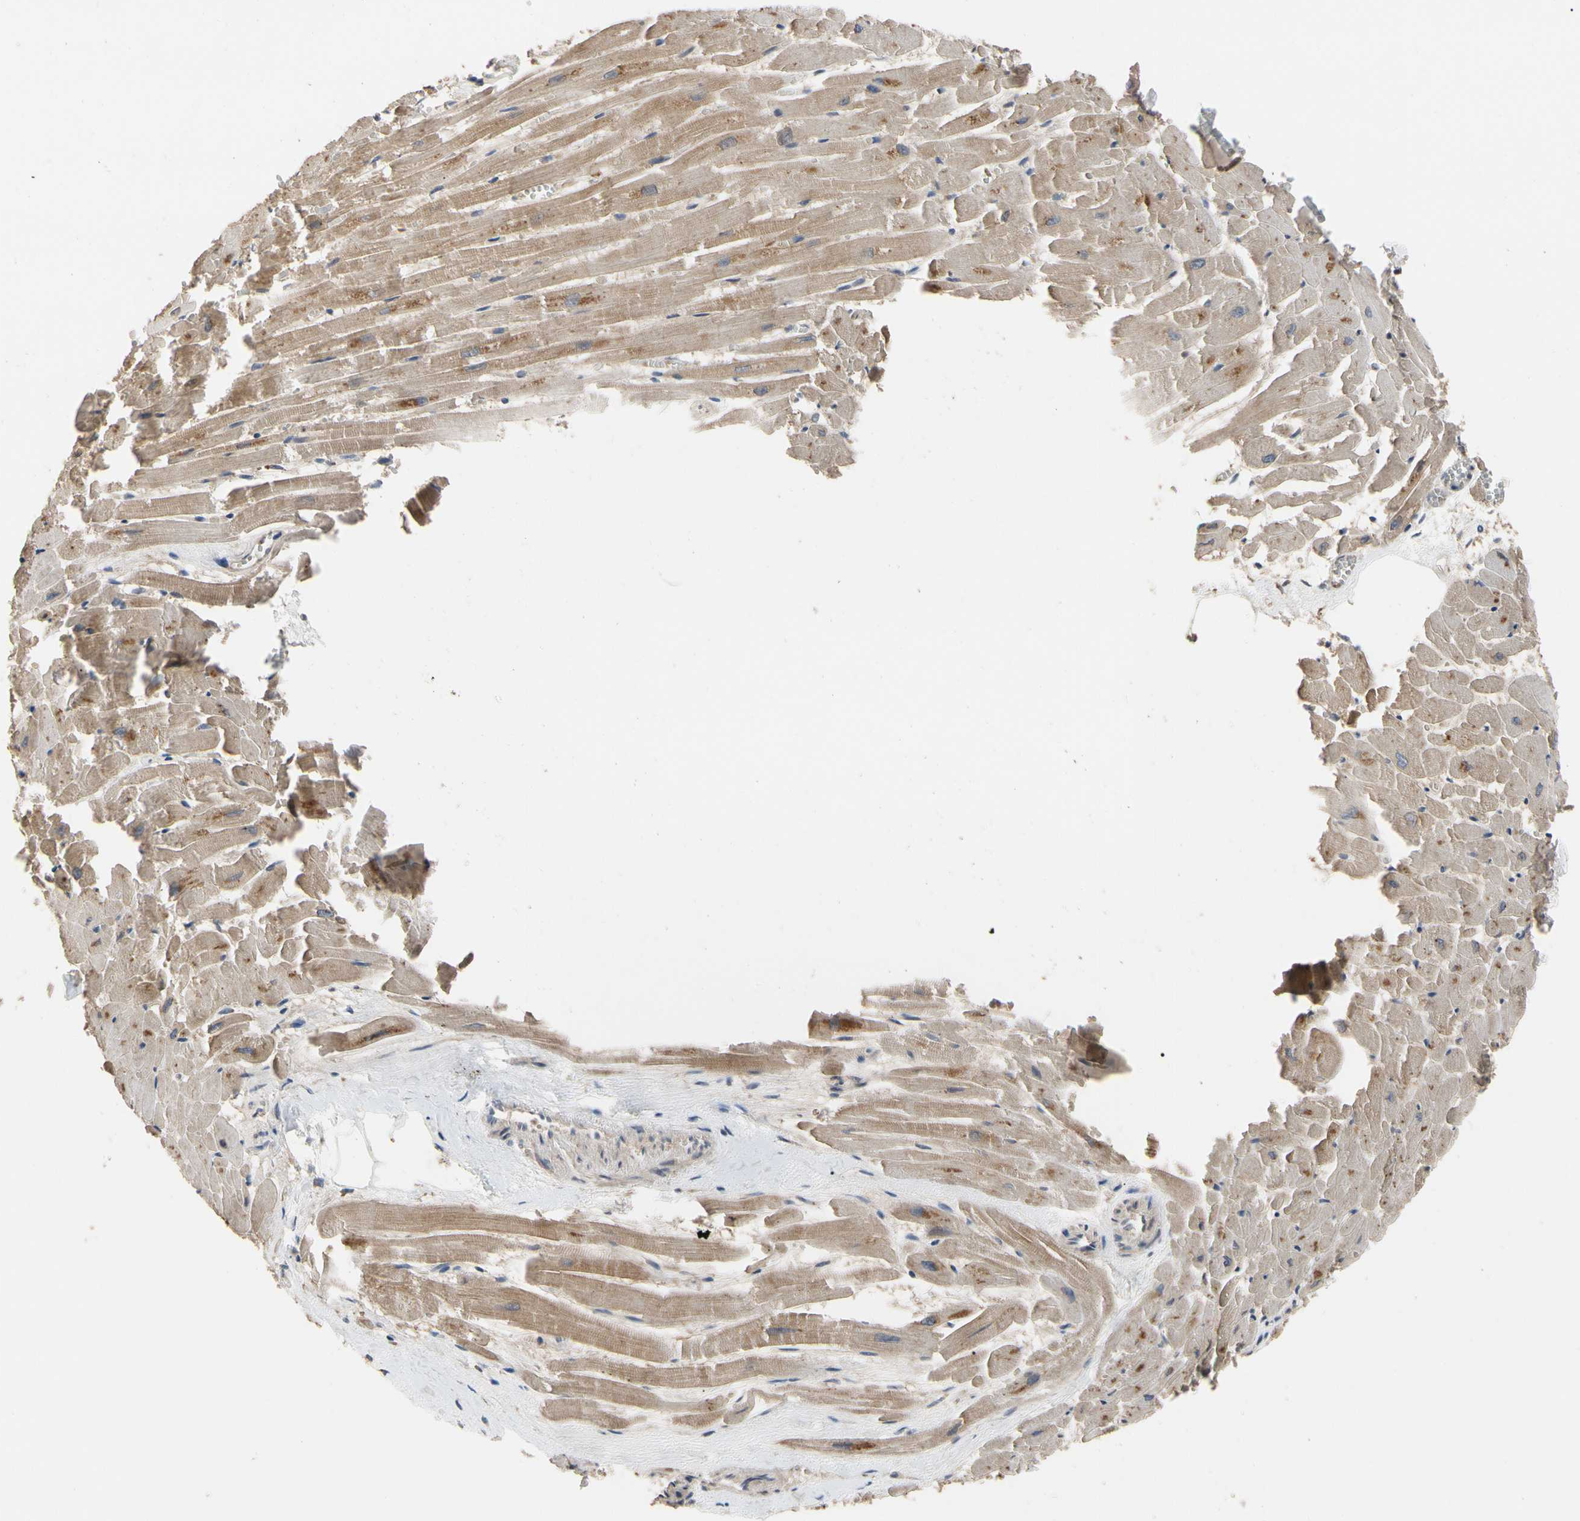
{"staining": {"intensity": "moderate", "quantity": ">75%", "location": "cytoplasmic/membranous"}, "tissue": "heart muscle", "cell_type": "Cardiomyocytes", "image_type": "normal", "snomed": [{"axis": "morphology", "description": "Normal tissue, NOS"}, {"axis": "topography", "description": "Heart"}], "caption": "Immunohistochemistry (IHC) image of unremarkable heart muscle: human heart muscle stained using immunohistochemistry reveals medium levels of moderate protein expression localized specifically in the cytoplasmic/membranous of cardiomyocytes, appearing as a cytoplasmic/membranous brown color.", "gene": "CYTIP", "patient": {"sex": "female", "age": 19}}